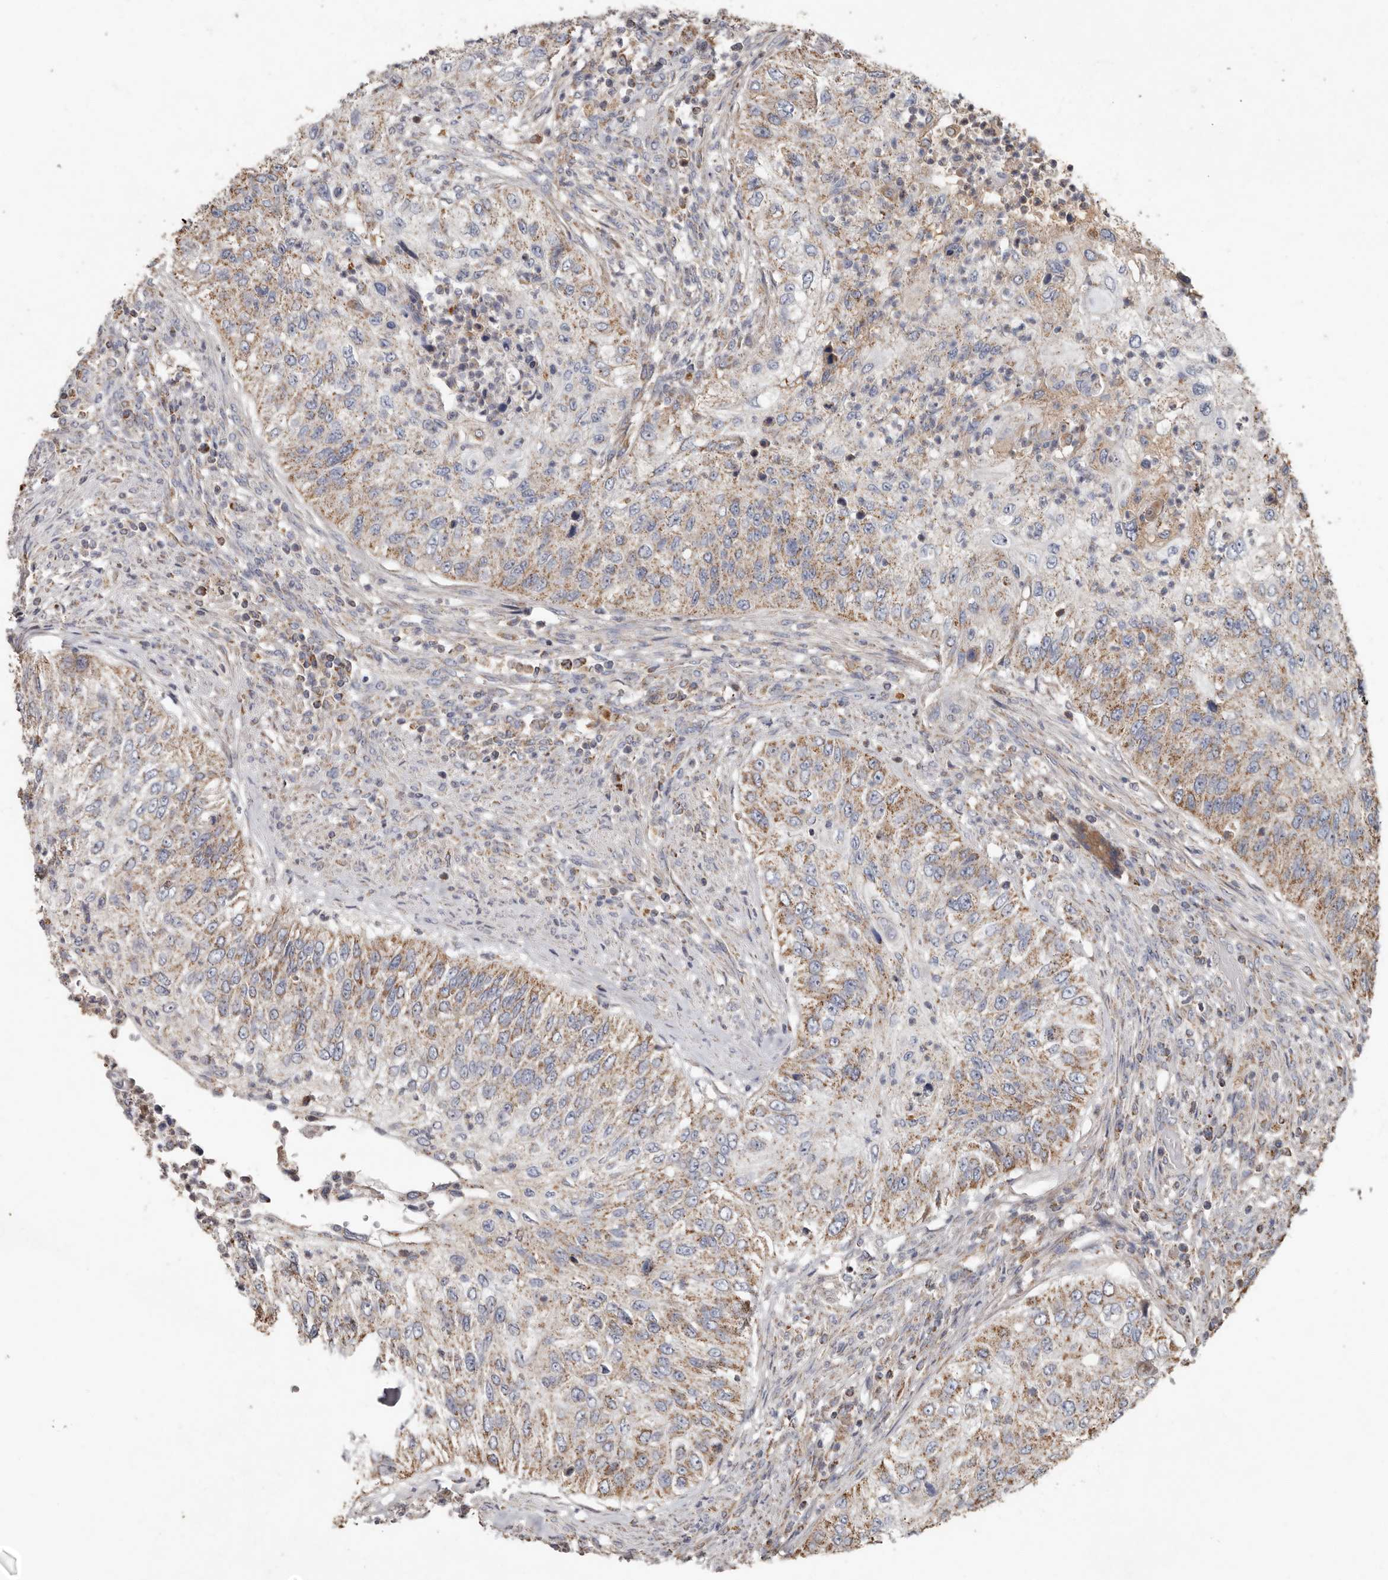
{"staining": {"intensity": "moderate", "quantity": ">75%", "location": "cytoplasmic/membranous"}, "tissue": "urothelial cancer", "cell_type": "Tumor cells", "image_type": "cancer", "snomed": [{"axis": "morphology", "description": "Urothelial carcinoma, High grade"}, {"axis": "topography", "description": "Urinary bladder"}], "caption": "Protein staining of urothelial cancer tissue shows moderate cytoplasmic/membranous expression in about >75% of tumor cells.", "gene": "KIF26B", "patient": {"sex": "female", "age": 60}}